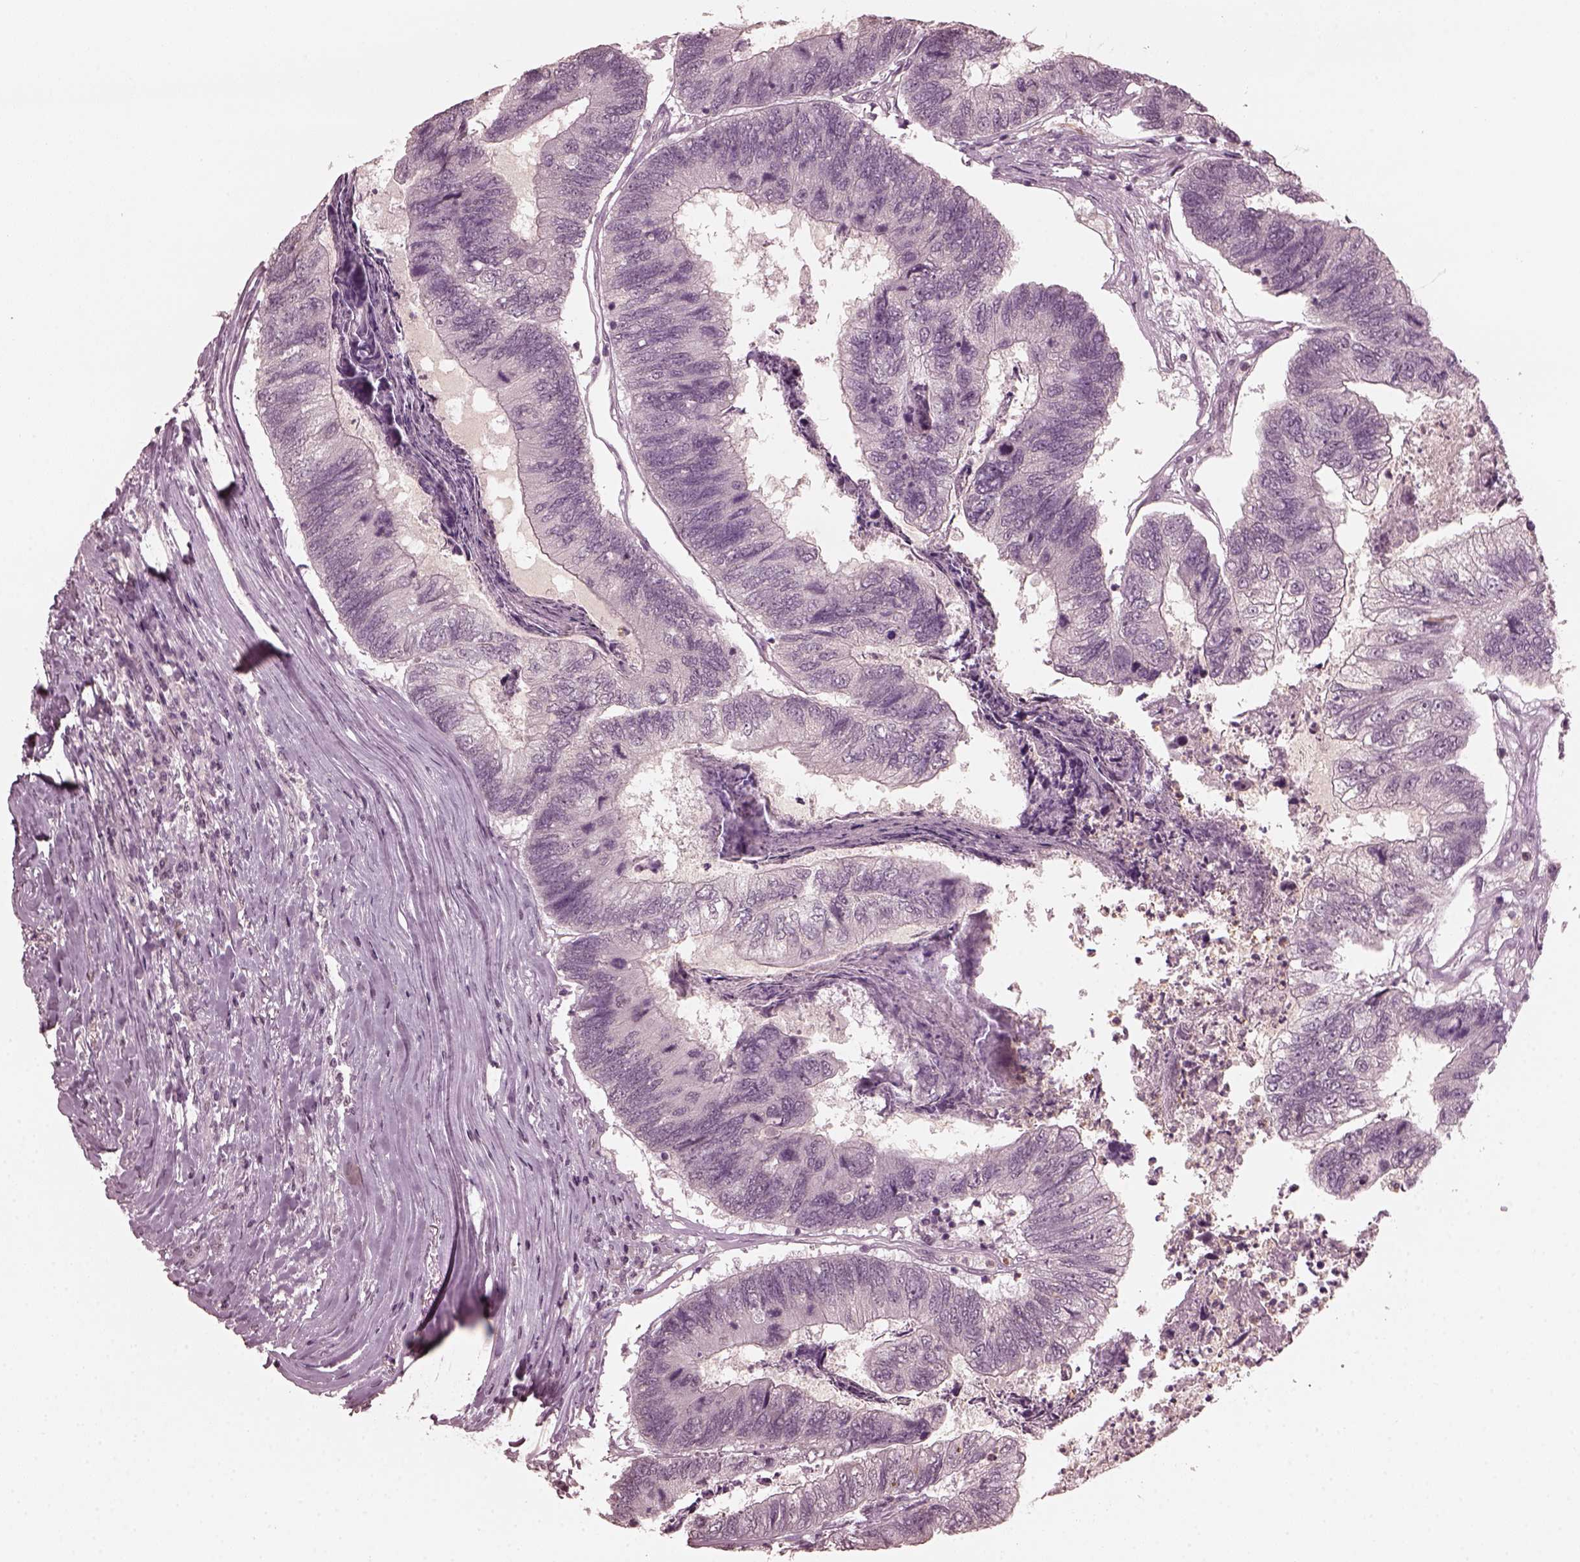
{"staining": {"intensity": "negative", "quantity": "none", "location": "none"}, "tissue": "colorectal cancer", "cell_type": "Tumor cells", "image_type": "cancer", "snomed": [{"axis": "morphology", "description": "Adenocarcinoma, NOS"}, {"axis": "topography", "description": "Colon"}], "caption": "High magnification brightfield microscopy of adenocarcinoma (colorectal) stained with DAB (3,3'-diaminobenzidine) (brown) and counterstained with hematoxylin (blue): tumor cells show no significant expression.", "gene": "KRT79", "patient": {"sex": "female", "age": 67}}